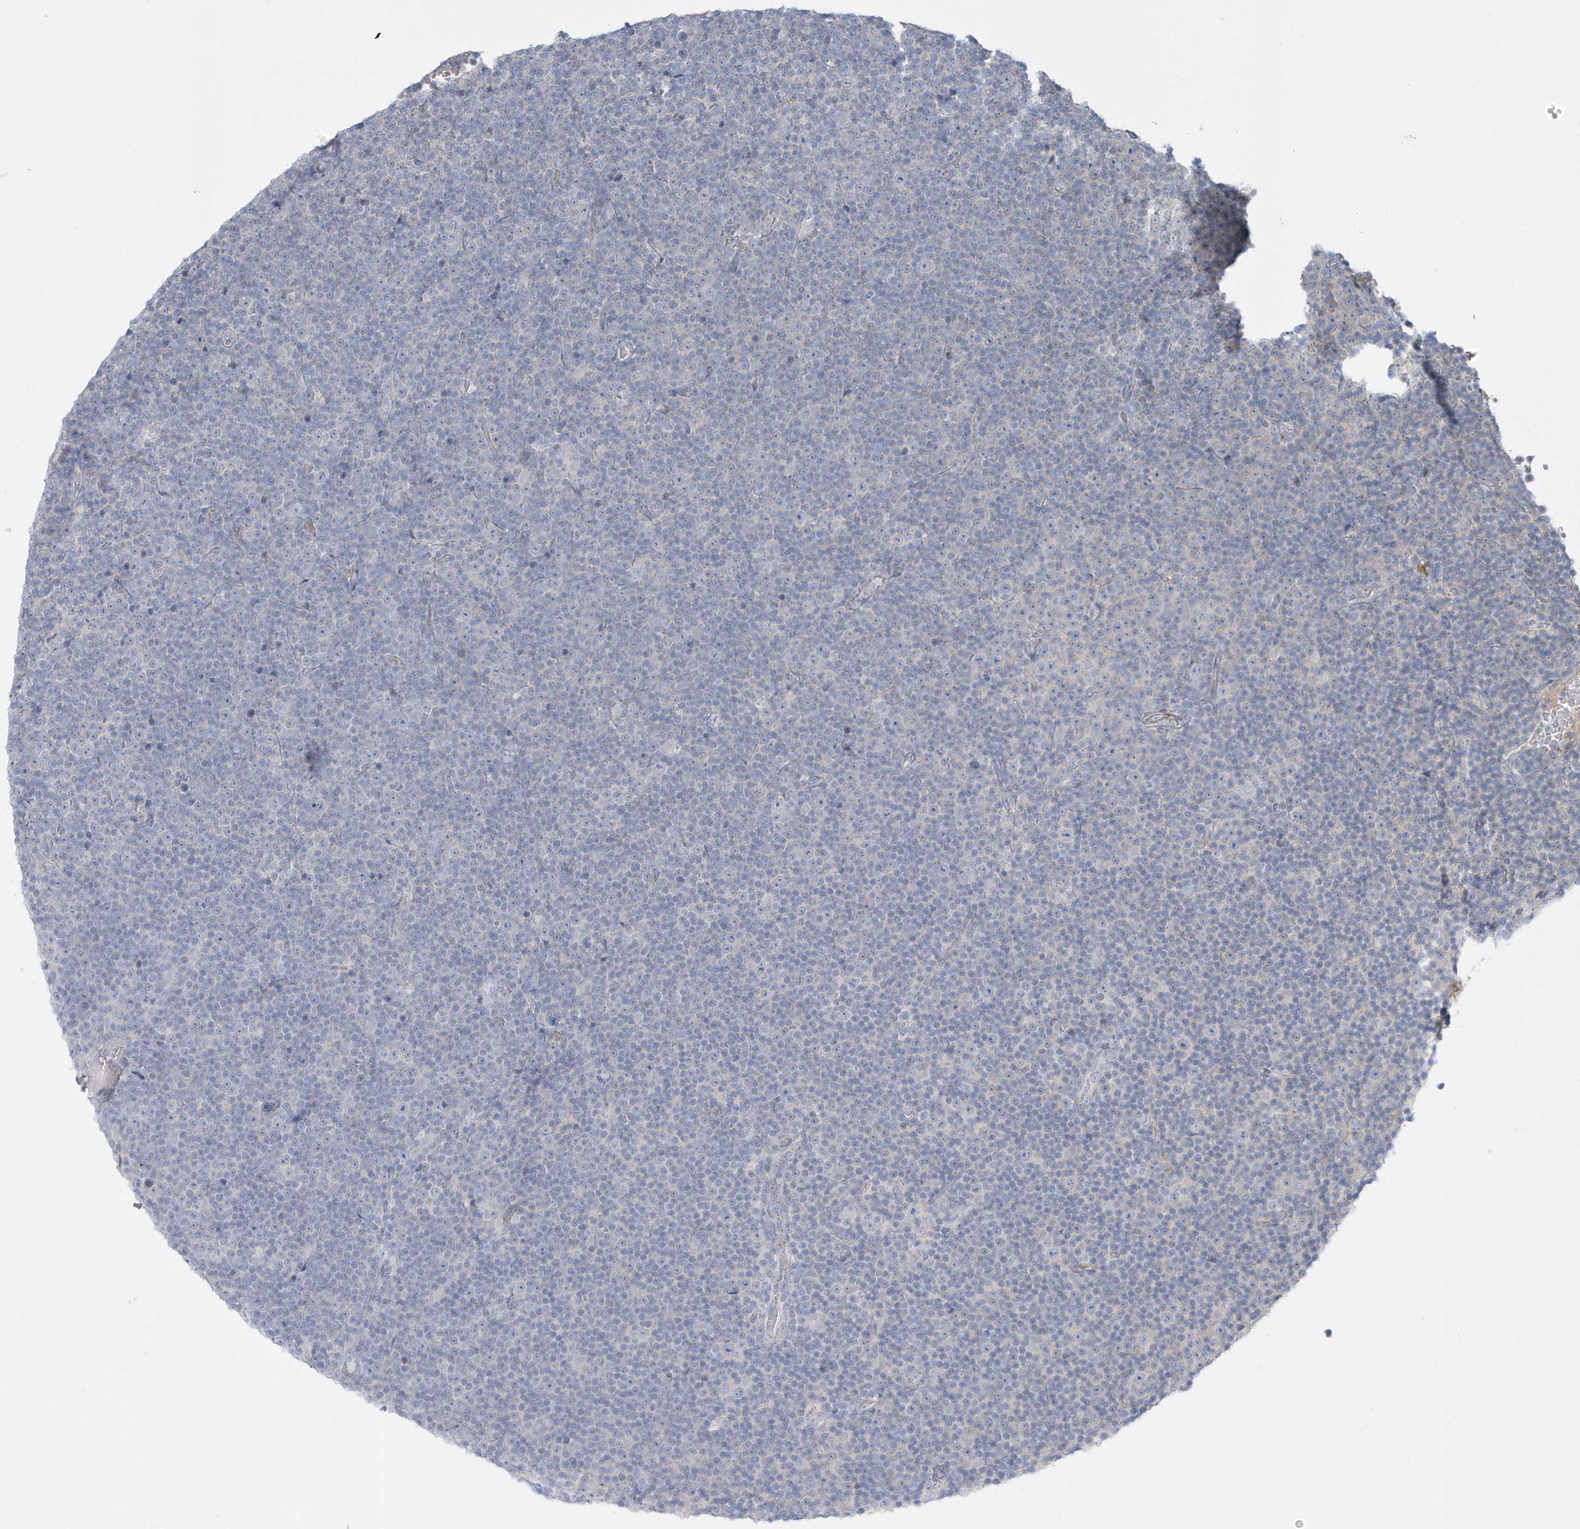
{"staining": {"intensity": "negative", "quantity": "none", "location": "none"}, "tissue": "lymphoma", "cell_type": "Tumor cells", "image_type": "cancer", "snomed": [{"axis": "morphology", "description": "Malignant lymphoma, non-Hodgkin's type, Low grade"}, {"axis": "topography", "description": "Lymph node"}], "caption": "Tumor cells are negative for protein expression in human malignant lymphoma, non-Hodgkin's type (low-grade).", "gene": "SEMA3D", "patient": {"sex": "female", "age": 67}}